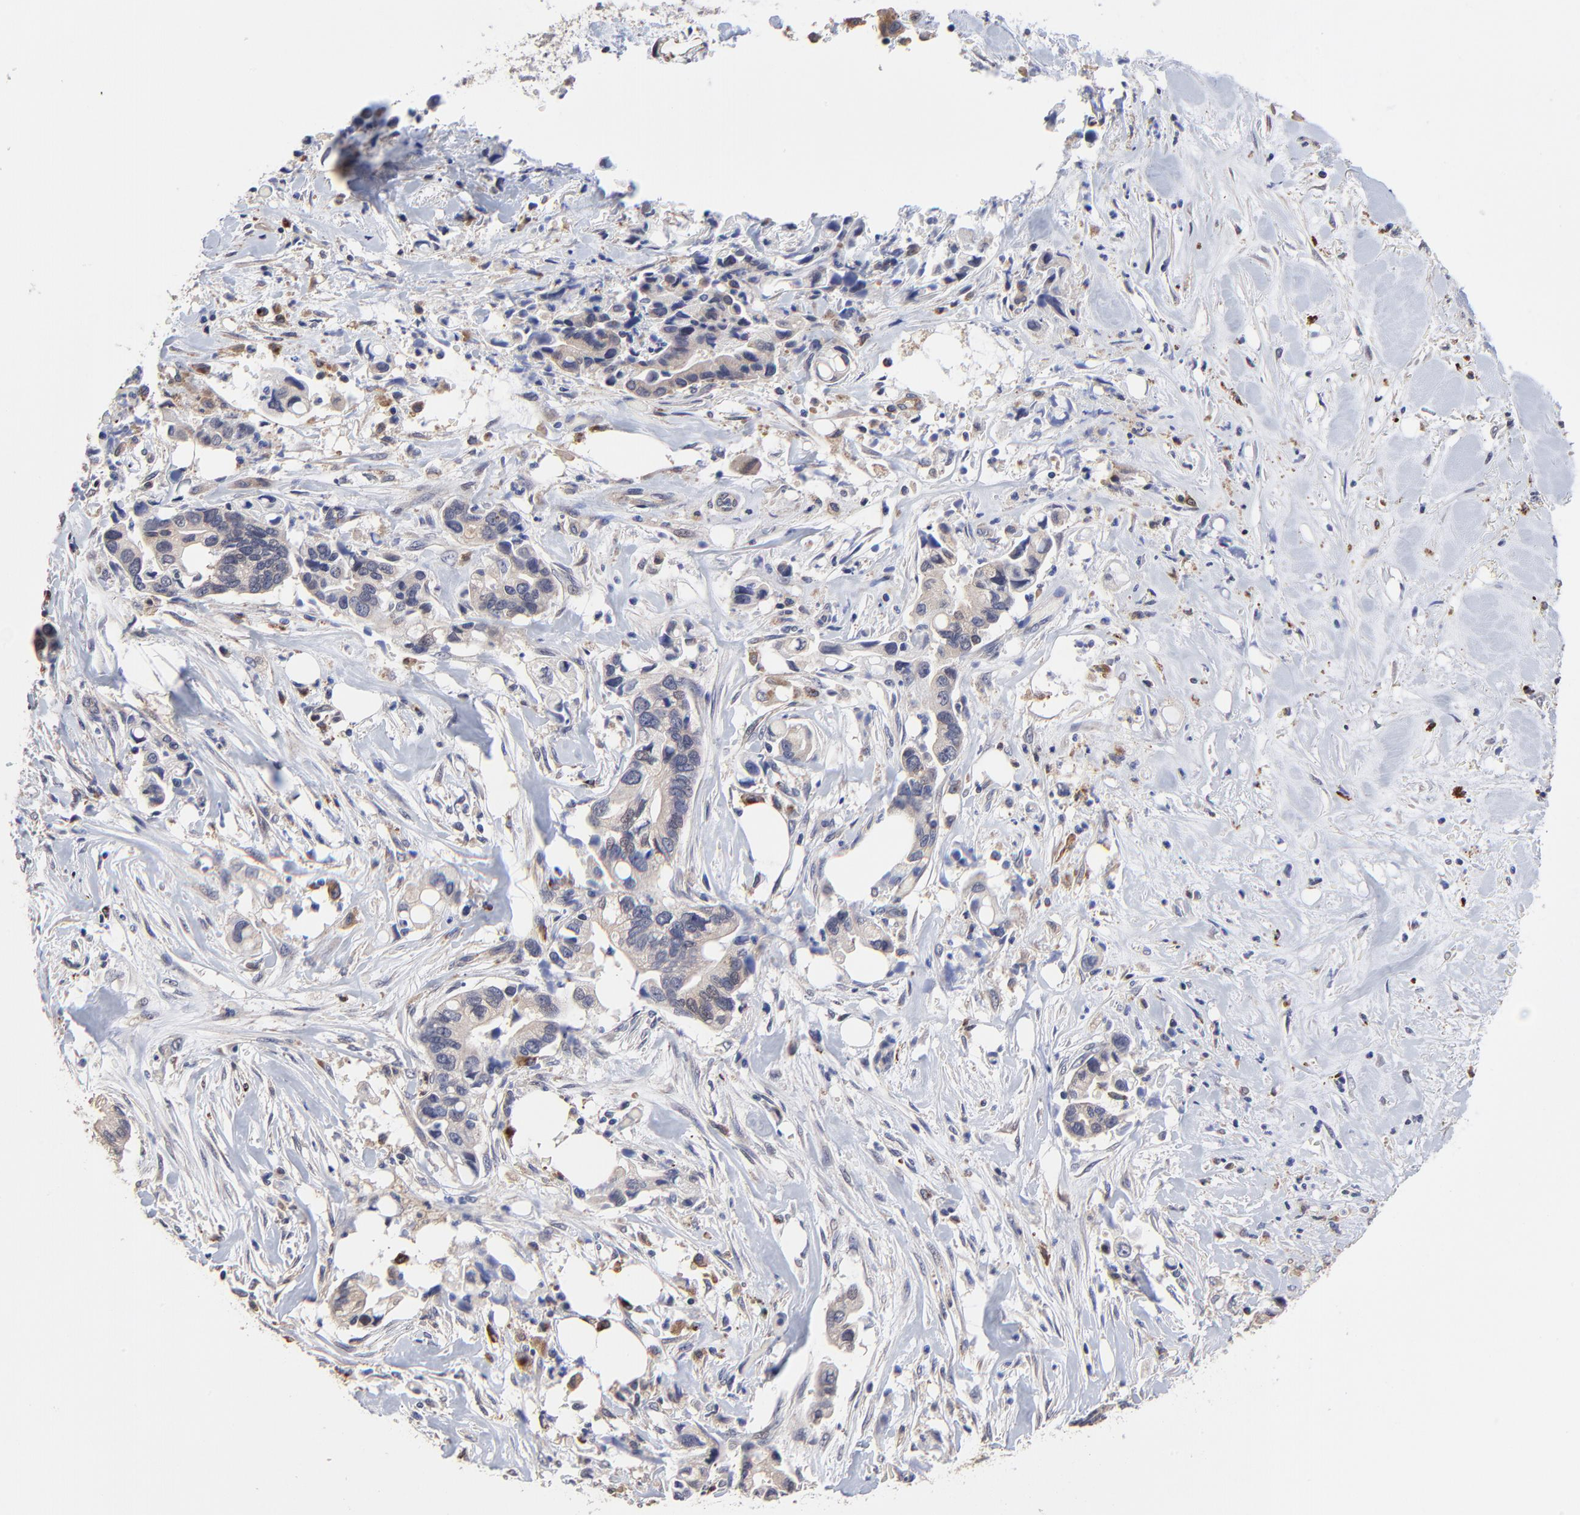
{"staining": {"intensity": "weak", "quantity": "<25%", "location": "cytoplasmic/membranous"}, "tissue": "pancreatic cancer", "cell_type": "Tumor cells", "image_type": "cancer", "snomed": [{"axis": "morphology", "description": "Adenocarcinoma, NOS"}, {"axis": "topography", "description": "Pancreas"}], "caption": "Protein analysis of pancreatic cancer displays no significant expression in tumor cells. (DAB (3,3'-diaminobenzidine) immunohistochemistry with hematoxylin counter stain).", "gene": "PDE4B", "patient": {"sex": "male", "age": 70}}